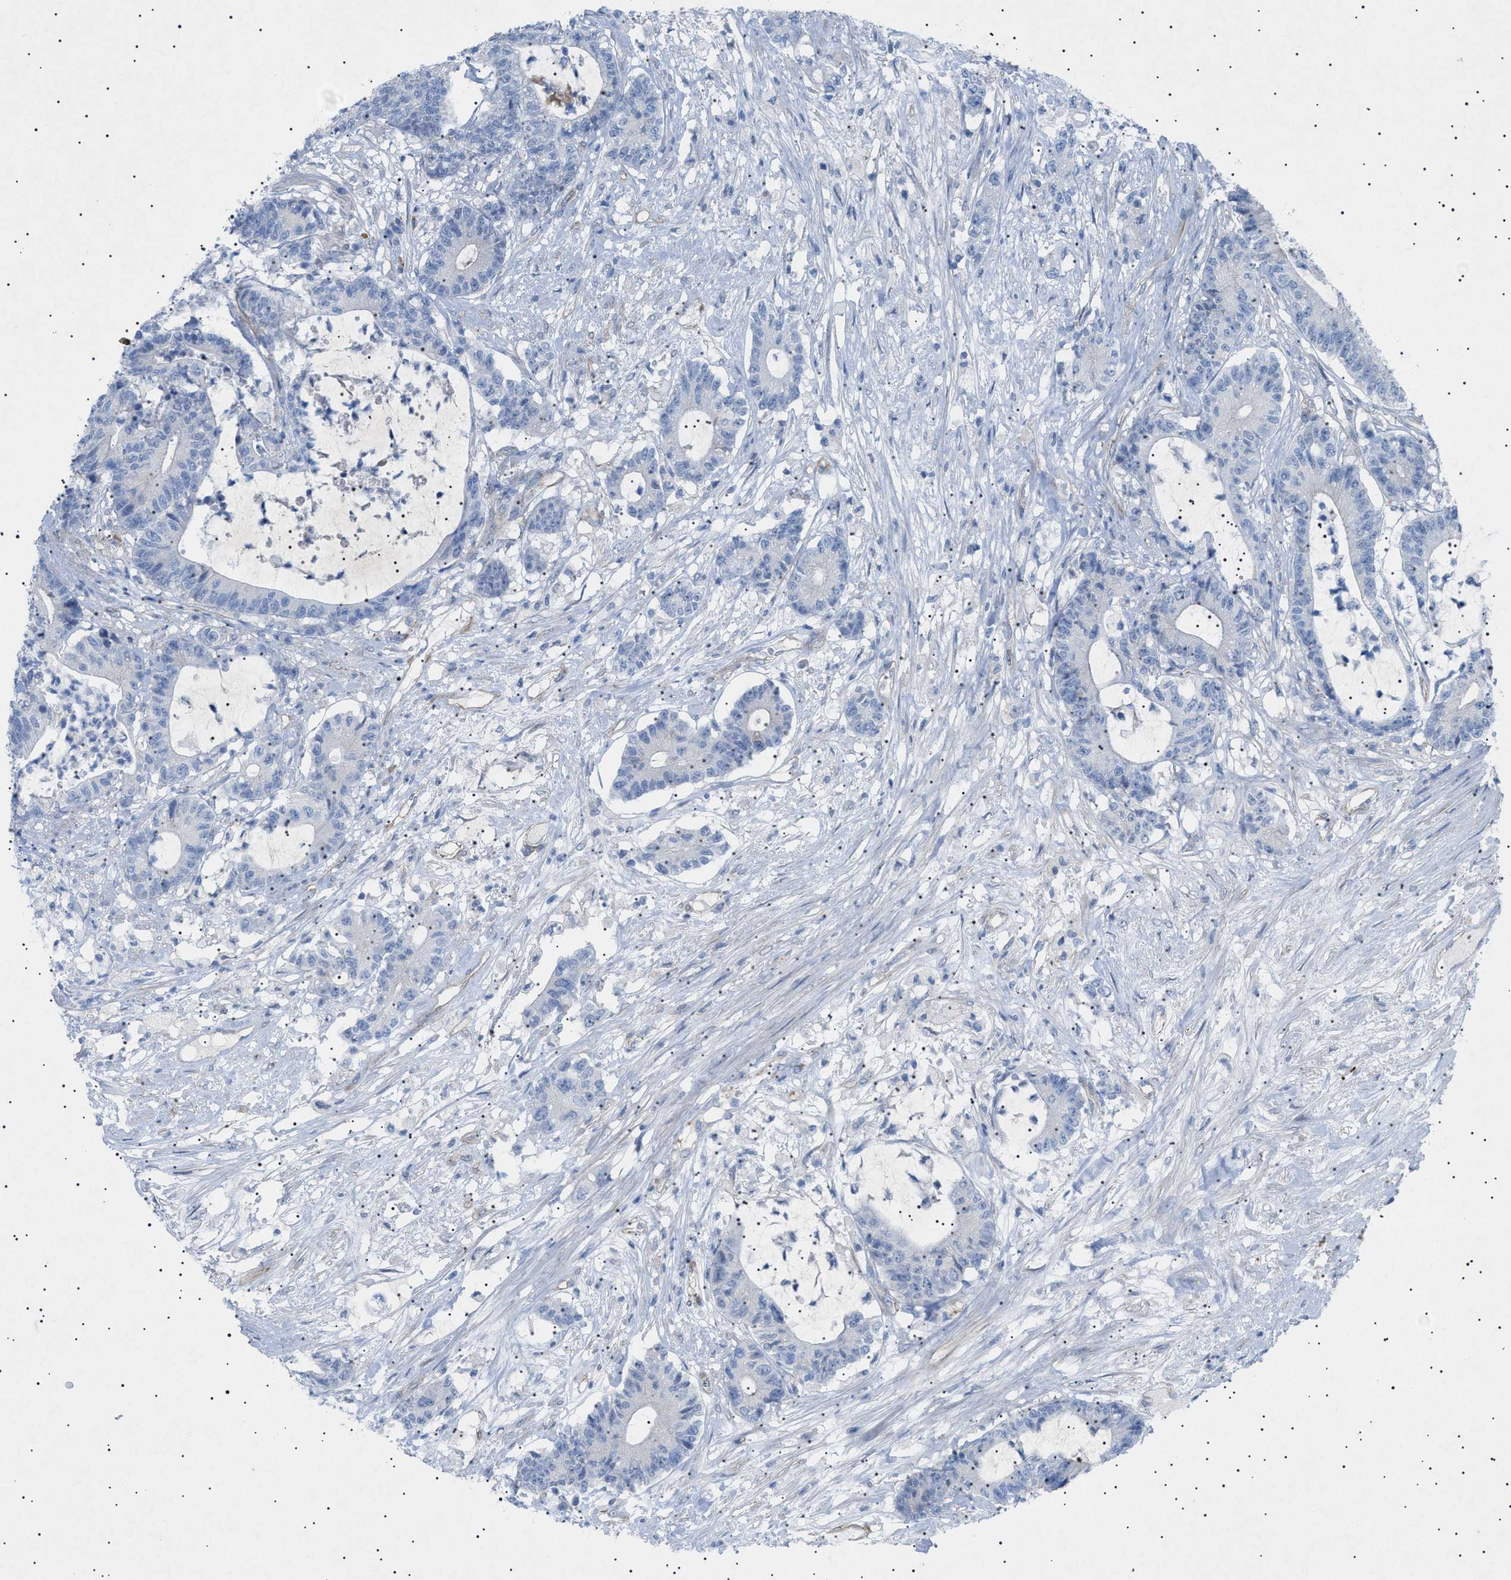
{"staining": {"intensity": "negative", "quantity": "none", "location": "none"}, "tissue": "colorectal cancer", "cell_type": "Tumor cells", "image_type": "cancer", "snomed": [{"axis": "morphology", "description": "Adenocarcinoma, NOS"}, {"axis": "topography", "description": "Colon"}], "caption": "DAB (3,3'-diaminobenzidine) immunohistochemical staining of colorectal cancer (adenocarcinoma) shows no significant expression in tumor cells.", "gene": "ADAMTS1", "patient": {"sex": "female", "age": 84}}